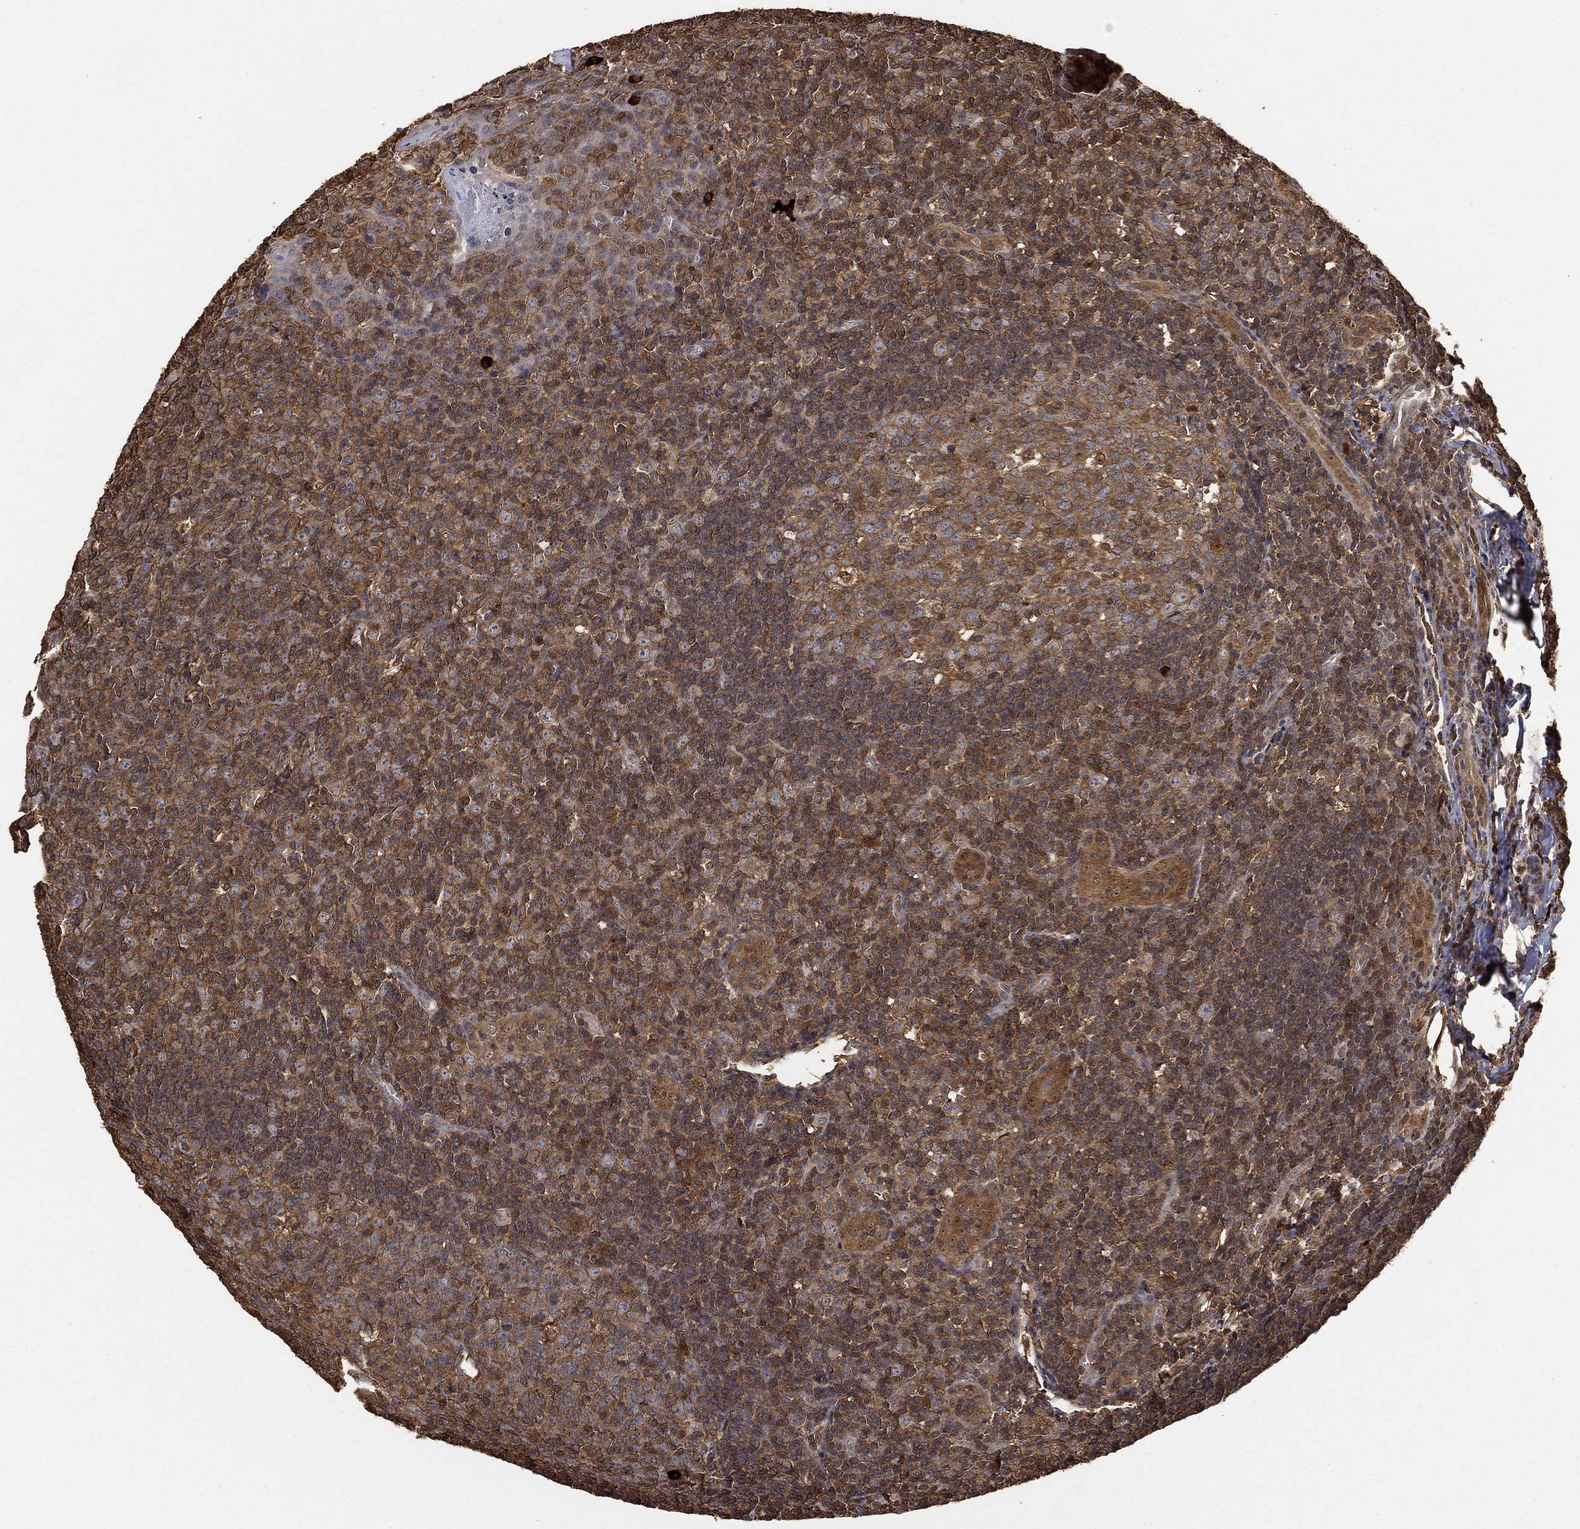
{"staining": {"intensity": "moderate", "quantity": "25%-75%", "location": "cytoplasmic/membranous"}, "tissue": "tonsil", "cell_type": "Germinal center cells", "image_type": "normal", "snomed": [{"axis": "morphology", "description": "Normal tissue, NOS"}, {"axis": "topography", "description": "Tonsil"}], "caption": "DAB immunohistochemical staining of unremarkable human tonsil displays moderate cytoplasmic/membranous protein staining in approximately 25%-75% of germinal center cells.", "gene": "CRYL1", "patient": {"sex": "male", "age": 20}}